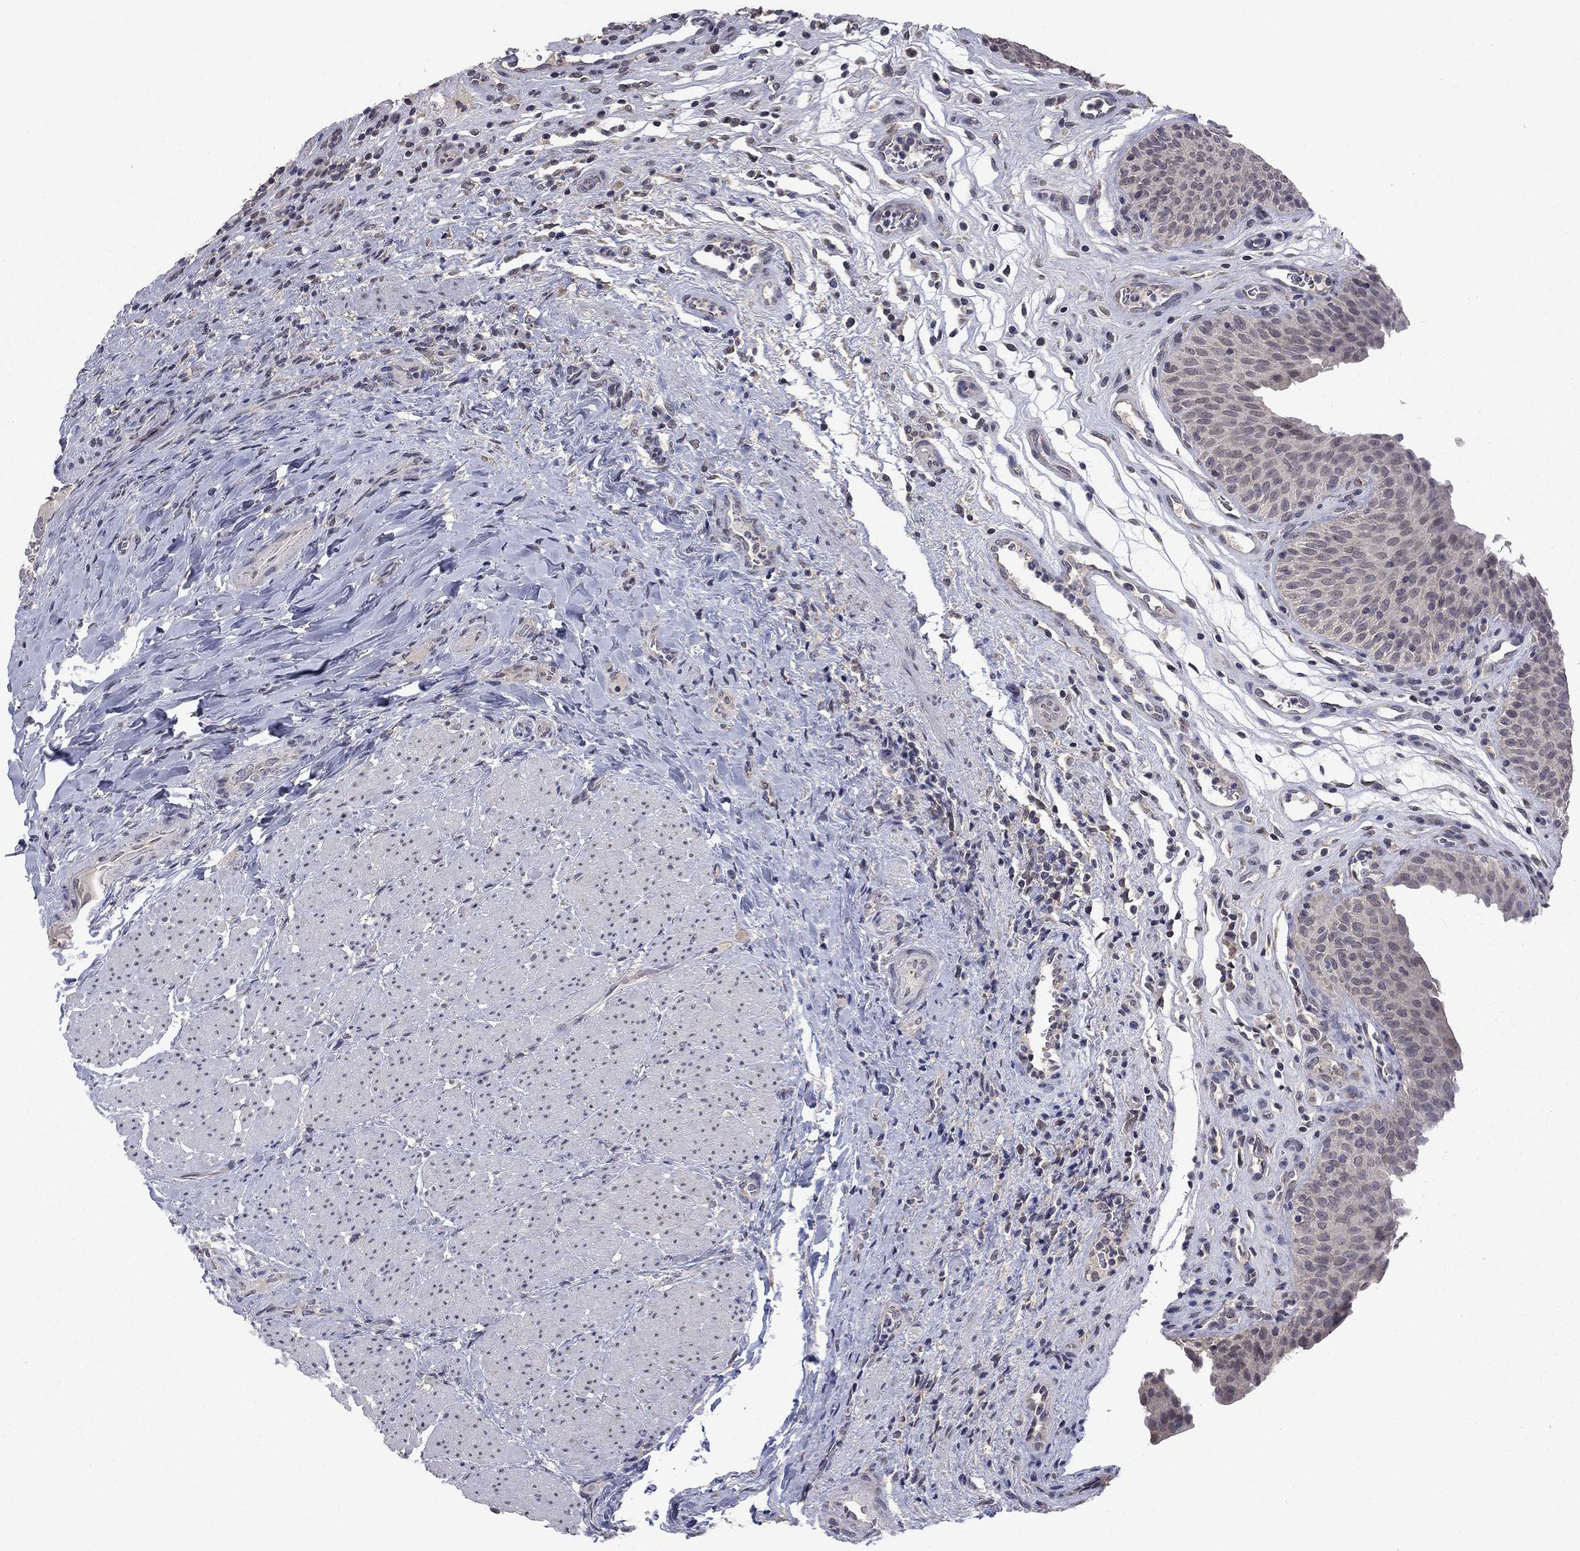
{"staining": {"intensity": "negative", "quantity": "none", "location": "none"}, "tissue": "urinary bladder", "cell_type": "Urothelial cells", "image_type": "normal", "snomed": [{"axis": "morphology", "description": "Normal tissue, NOS"}, {"axis": "topography", "description": "Urinary bladder"}], "caption": "This is an immunohistochemistry image of normal human urinary bladder. There is no staining in urothelial cells.", "gene": "SPATA33", "patient": {"sex": "male", "age": 66}}